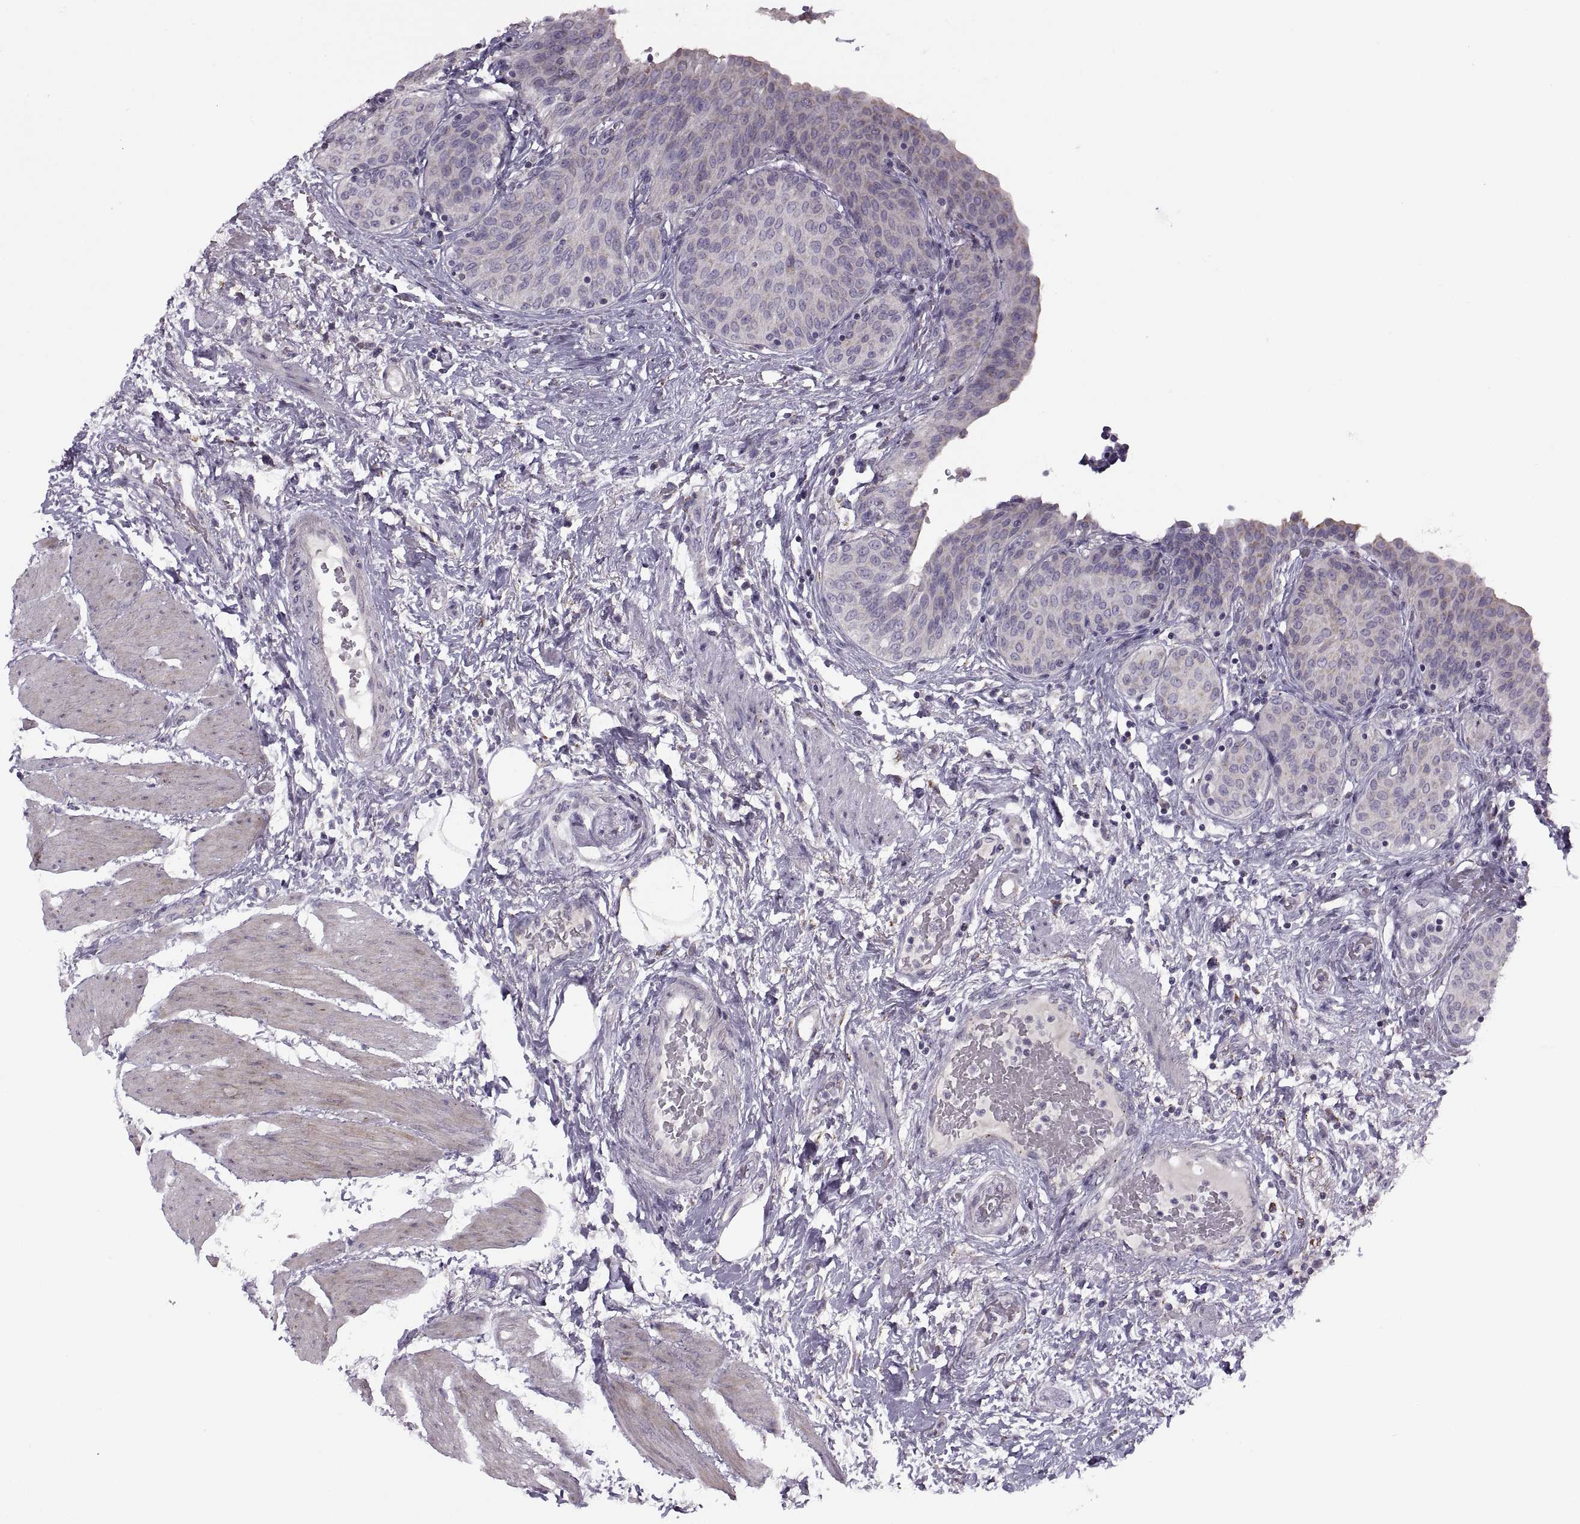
{"staining": {"intensity": "negative", "quantity": "none", "location": "none"}, "tissue": "urinary bladder", "cell_type": "Urothelial cells", "image_type": "normal", "snomed": [{"axis": "morphology", "description": "Normal tissue, NOS"}, {"axis": "morphology", "description": "Metaplasia, NOS"}, {"axis": "topography", "description": "Urinary bladder"}], "caption": "Urothelial cells show no significant positivity in normal urinary bladder. The staining is performed using DAB brown chromogen with nuclei counter-stained in using hematoxylin.", "gene": "PIERCE1", "patient": {"sex": "male", "age": 68}}